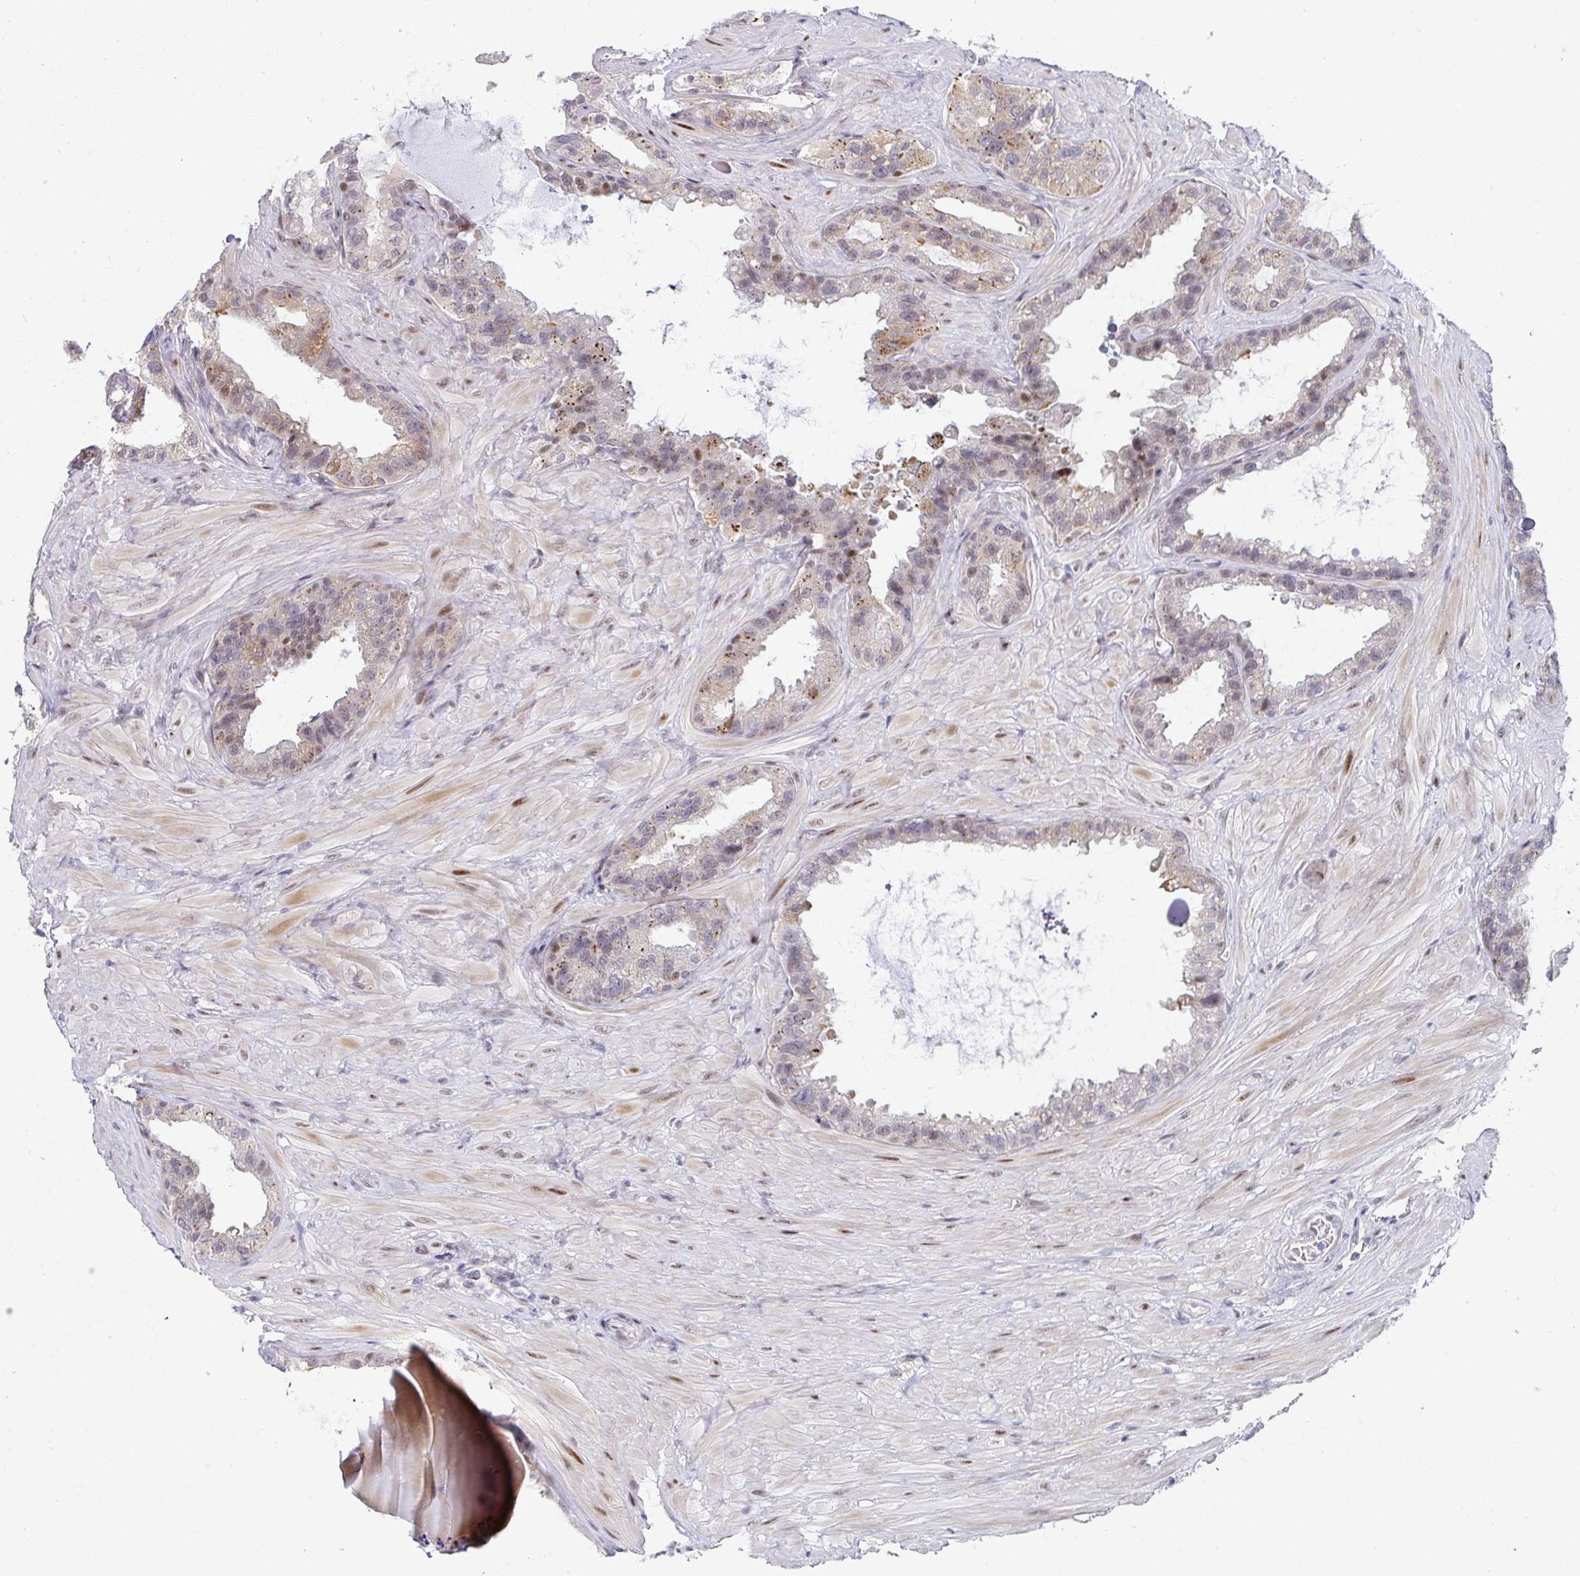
{"staining": {"intensity": "moderate", "quantity": "25%-75%", "location": "cytoplasmic/membranous,nuclear"}, "tissue": "seminal vesicle", "cell_type": "Glandular cells", "image_type": "normal", "snomed": [{"axis": "morphology", "description": "Normal tissue, NOS"}, {"axis": "topography", "description": "Seminal veicle"}, {"axis": "topography", "description": "Peripheral nerve tissue"}], "caption": "Immunohistochemistry (IHC) of normal human seminal vesicle exhibits medium levels of moderate cytoplasmic/membranous,nuclear positivity in approximately 25%-75% of glandular cells.", "gene": "ZIC3", "patient": {"sex": "male", "age": 76}}